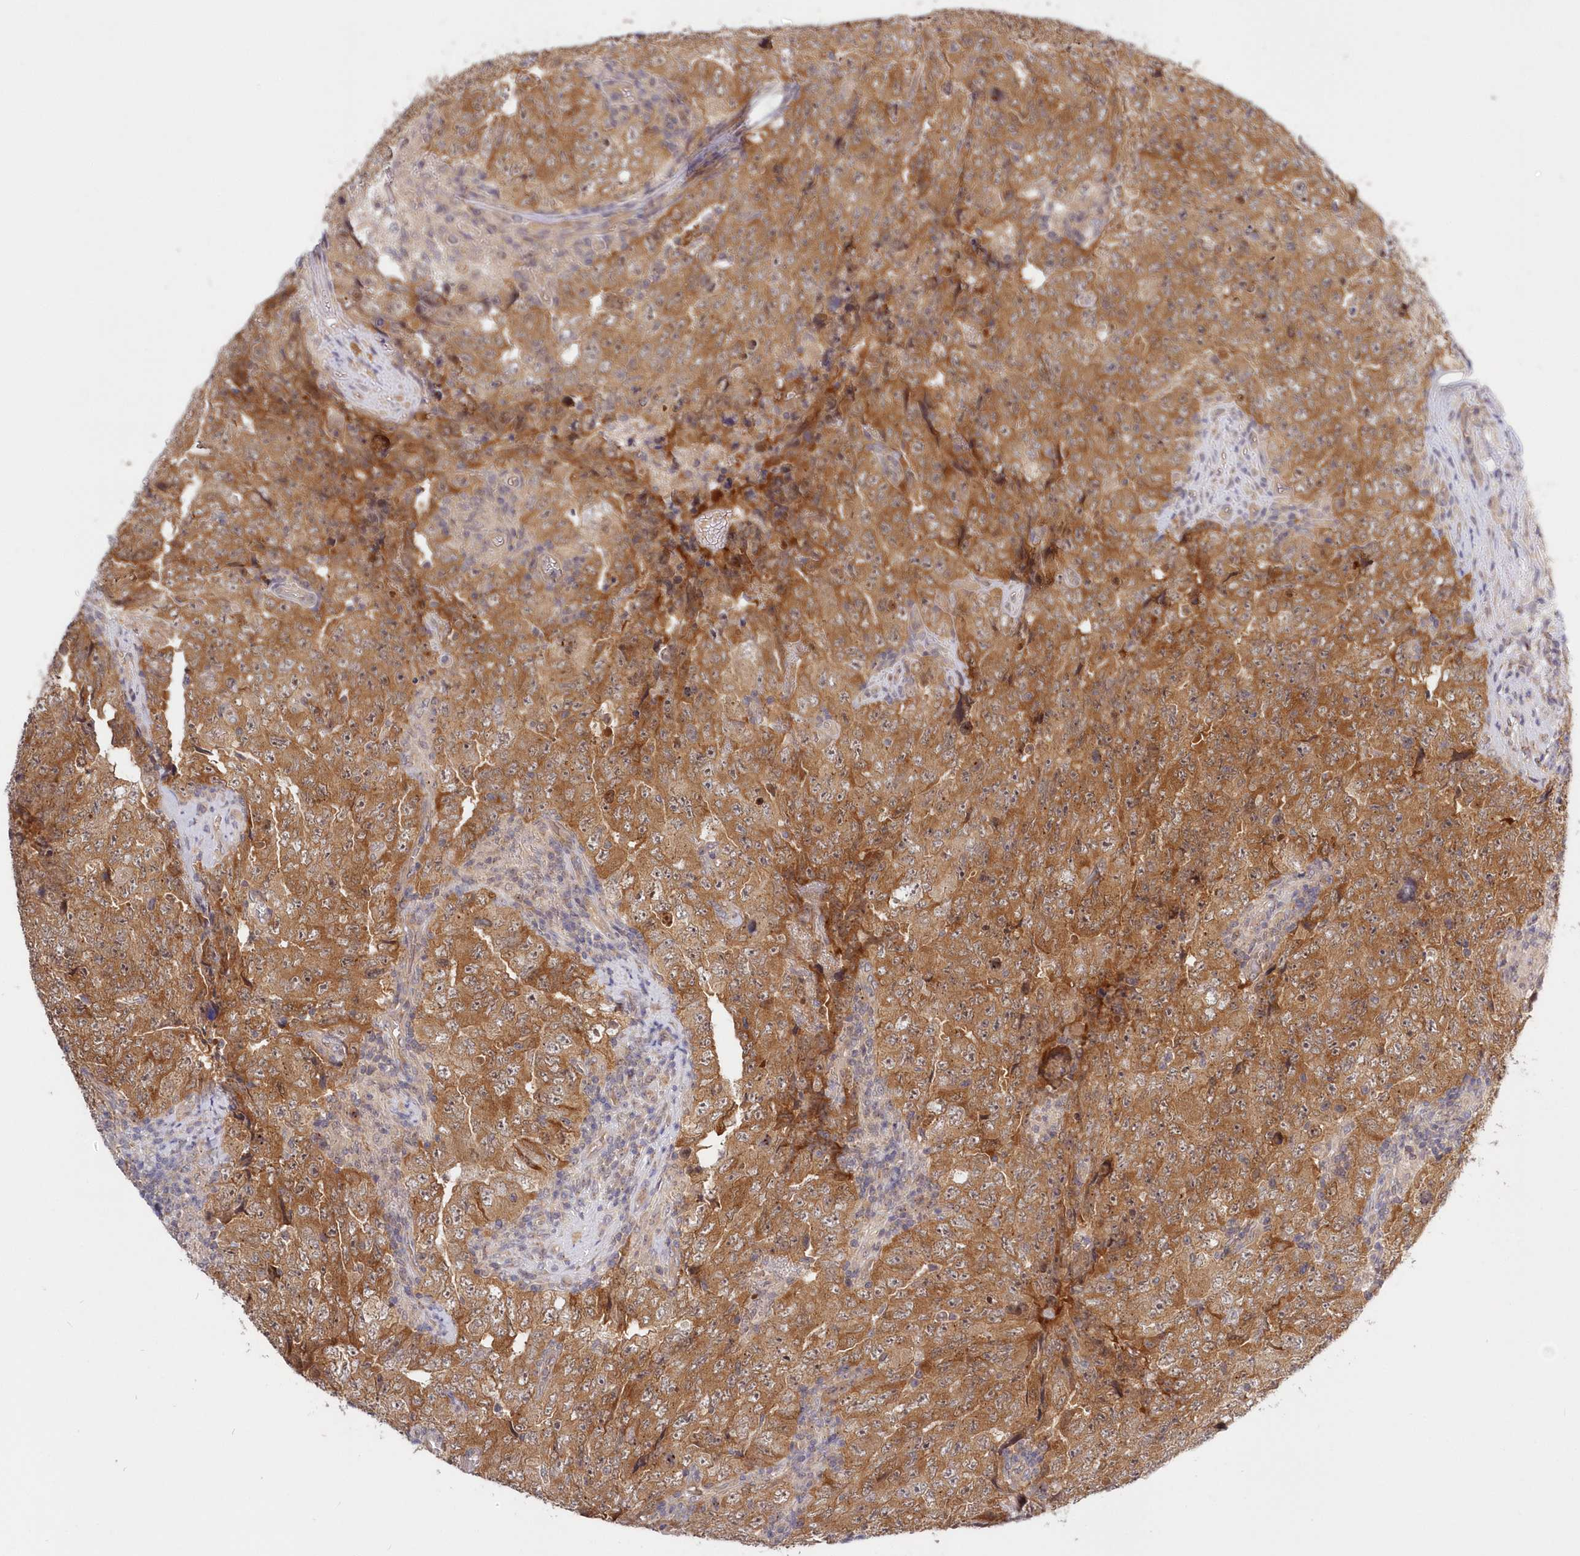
{"staining": {"intensity": "moderate", "quantity": ">75%", "location": "cytoplasmic/membranous"}, "tissue": "testis cancer", "cell_type": "Tumor cells", "image_type": "cancer", "snomed": [{"axis": "morphology", "description": "Carcinoma, Embryonal, NOS"}, {"axis": "topography", "description": "Testis"}], "caption": "There is medium levels of moderate cytoplasmic/membranous staining in tumor cells of embryonal carcinoma (testis), as demonstrated by immunohistochemical staining (brown color).", "gene": "KATNA1", "patient": {"sex": "male", "age": 26}}